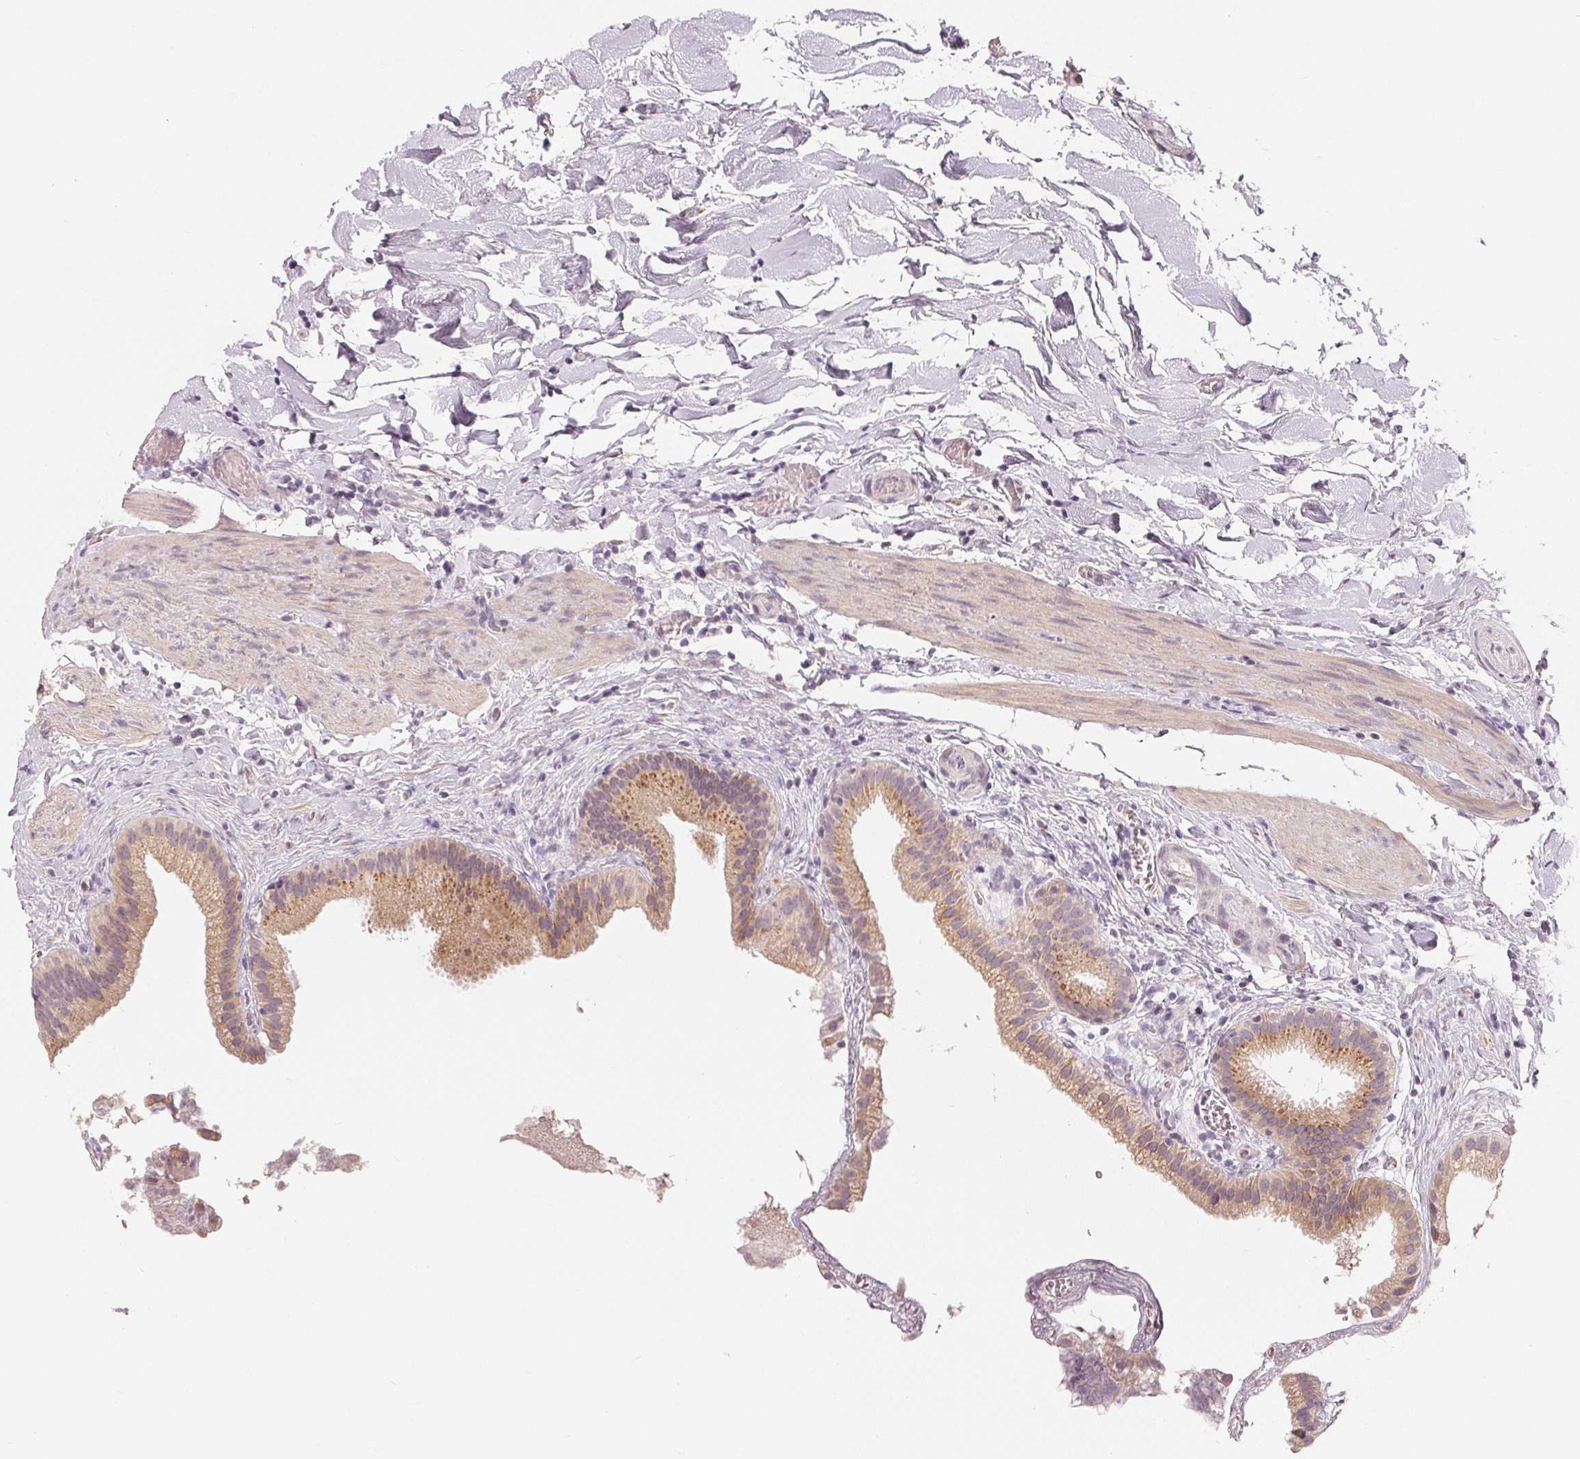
{"staining": {"intensity": "weak", "quantity": ">75%", "location": "cytoplasmic/membranous"}, "tissue": "gallbladder", "cell_type": "Glandular cells", "image_type": "normal", "snomed": [{"axis": "morphology", "description": "Normal tissue, NOS"}, {"axis": "topography", "description": "Gallbladder"}], "caption": "Immunohistochemistry (IHC) photomicrograph of unremarkable gallbladder: human gallbladder stained using immunohistochemistry displays low levels of weak protein expression localized specifically in the cytoplasmic/membranous of glandular cells, appearing as a cytoplasmic/membranous brown color.", "gene": "TMSB15B", "patient": {"sex": "female", "age": 63}}